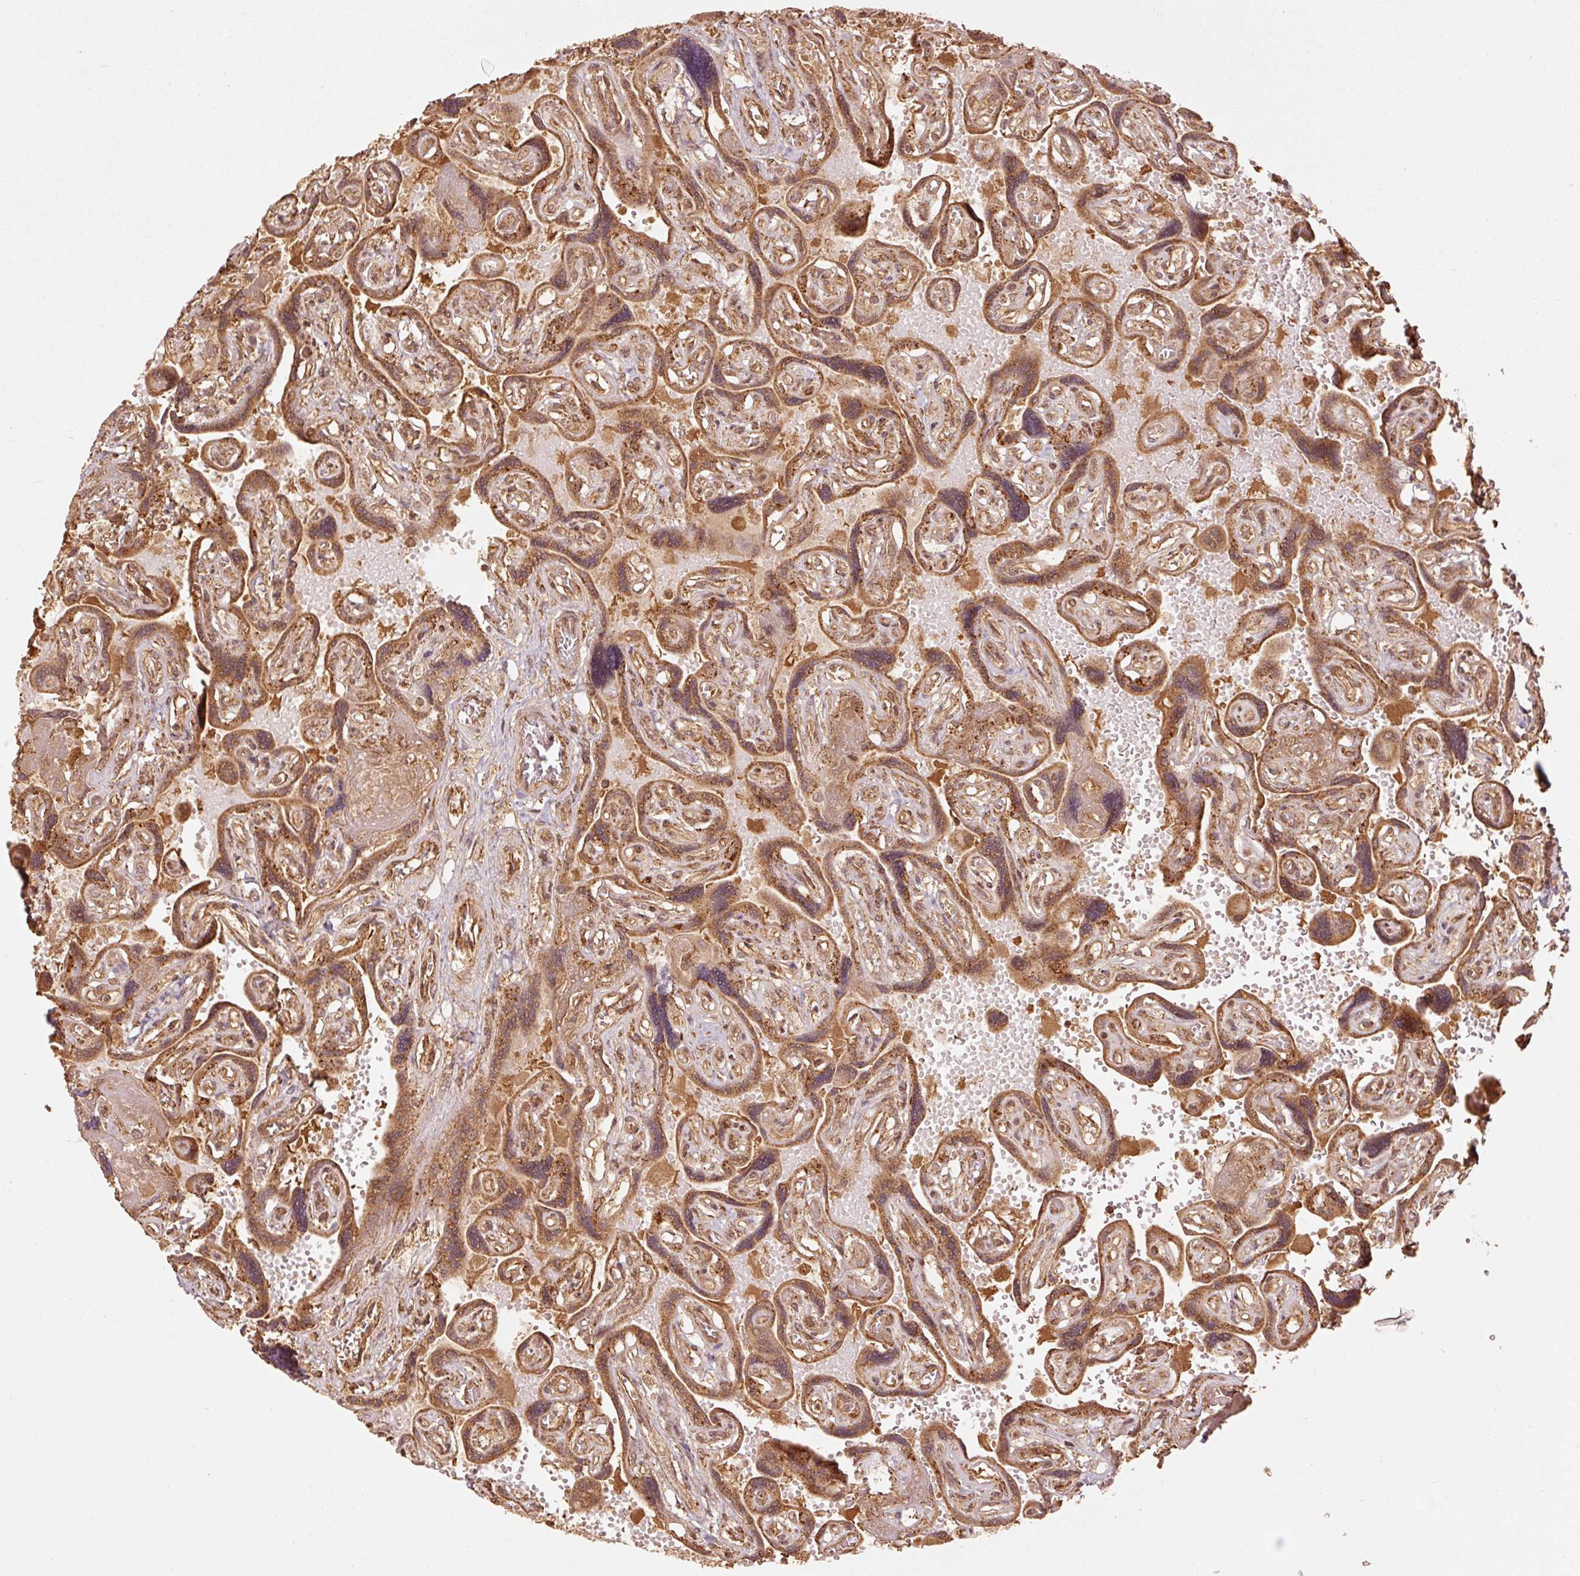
{"staining": {"intensity": "moderate", "quantity": ">75%", "location": "cytoplasmic/membranous"}, "tissue": "placenta", "cell_type": "Trophoblastic cells", "image_type": "normal", "snomed": [{"axis": "morphology", "description": "Normal tissue, NOS"}, {"axis": "topography", "description": "Placenta"}], "caption": "This image demonstrates IHC staining of unremarkable placenta, with medium moderate cytoplasmic/membranous positivity in approximately >75% of trophoblastic cells.", "gene": "MRPL16", "patient": {"sex": "female", "age": 32}}